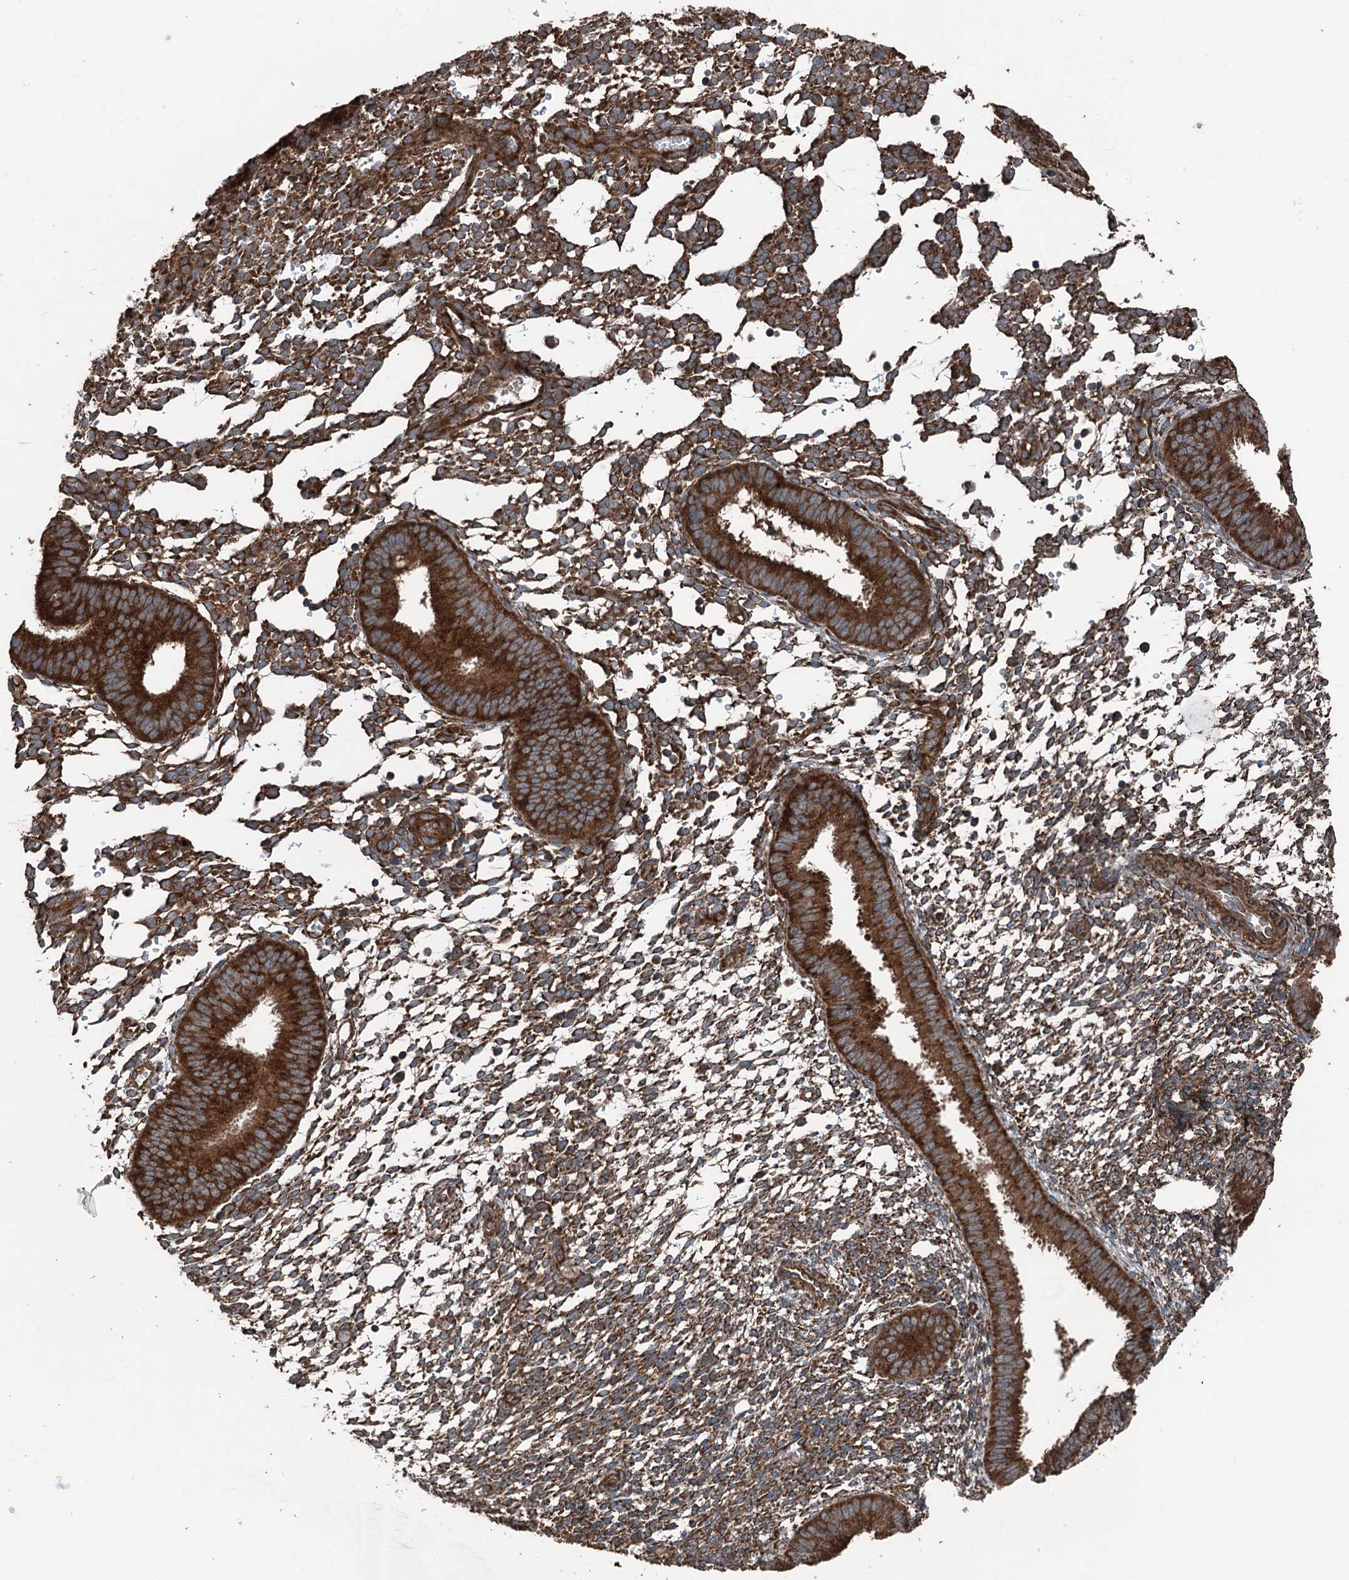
{"staining": {"intensity": "strong", "quantity": "25%-75%", "location": "cytoplasmic/membranous"}, "tissue": "endometrium", "cell_type": "Cells in endometrial stroma", "image_type": "normal", "snomed": [{"axis": "morphology", "description": "Normal tissue, NOS"}, {"axis": "topography", "description": "Uterus"}, {"axis": "topography", "description": "Endometrium"}], "caption": "The histopathology image shows staining of unremarkable endometrium, revealing strong cytoplasmic/membranous protein staining (brown color) within cells in endometrial stroma.", "gene": "RNF214", "patient": {"sex": "female", "age": 48}}